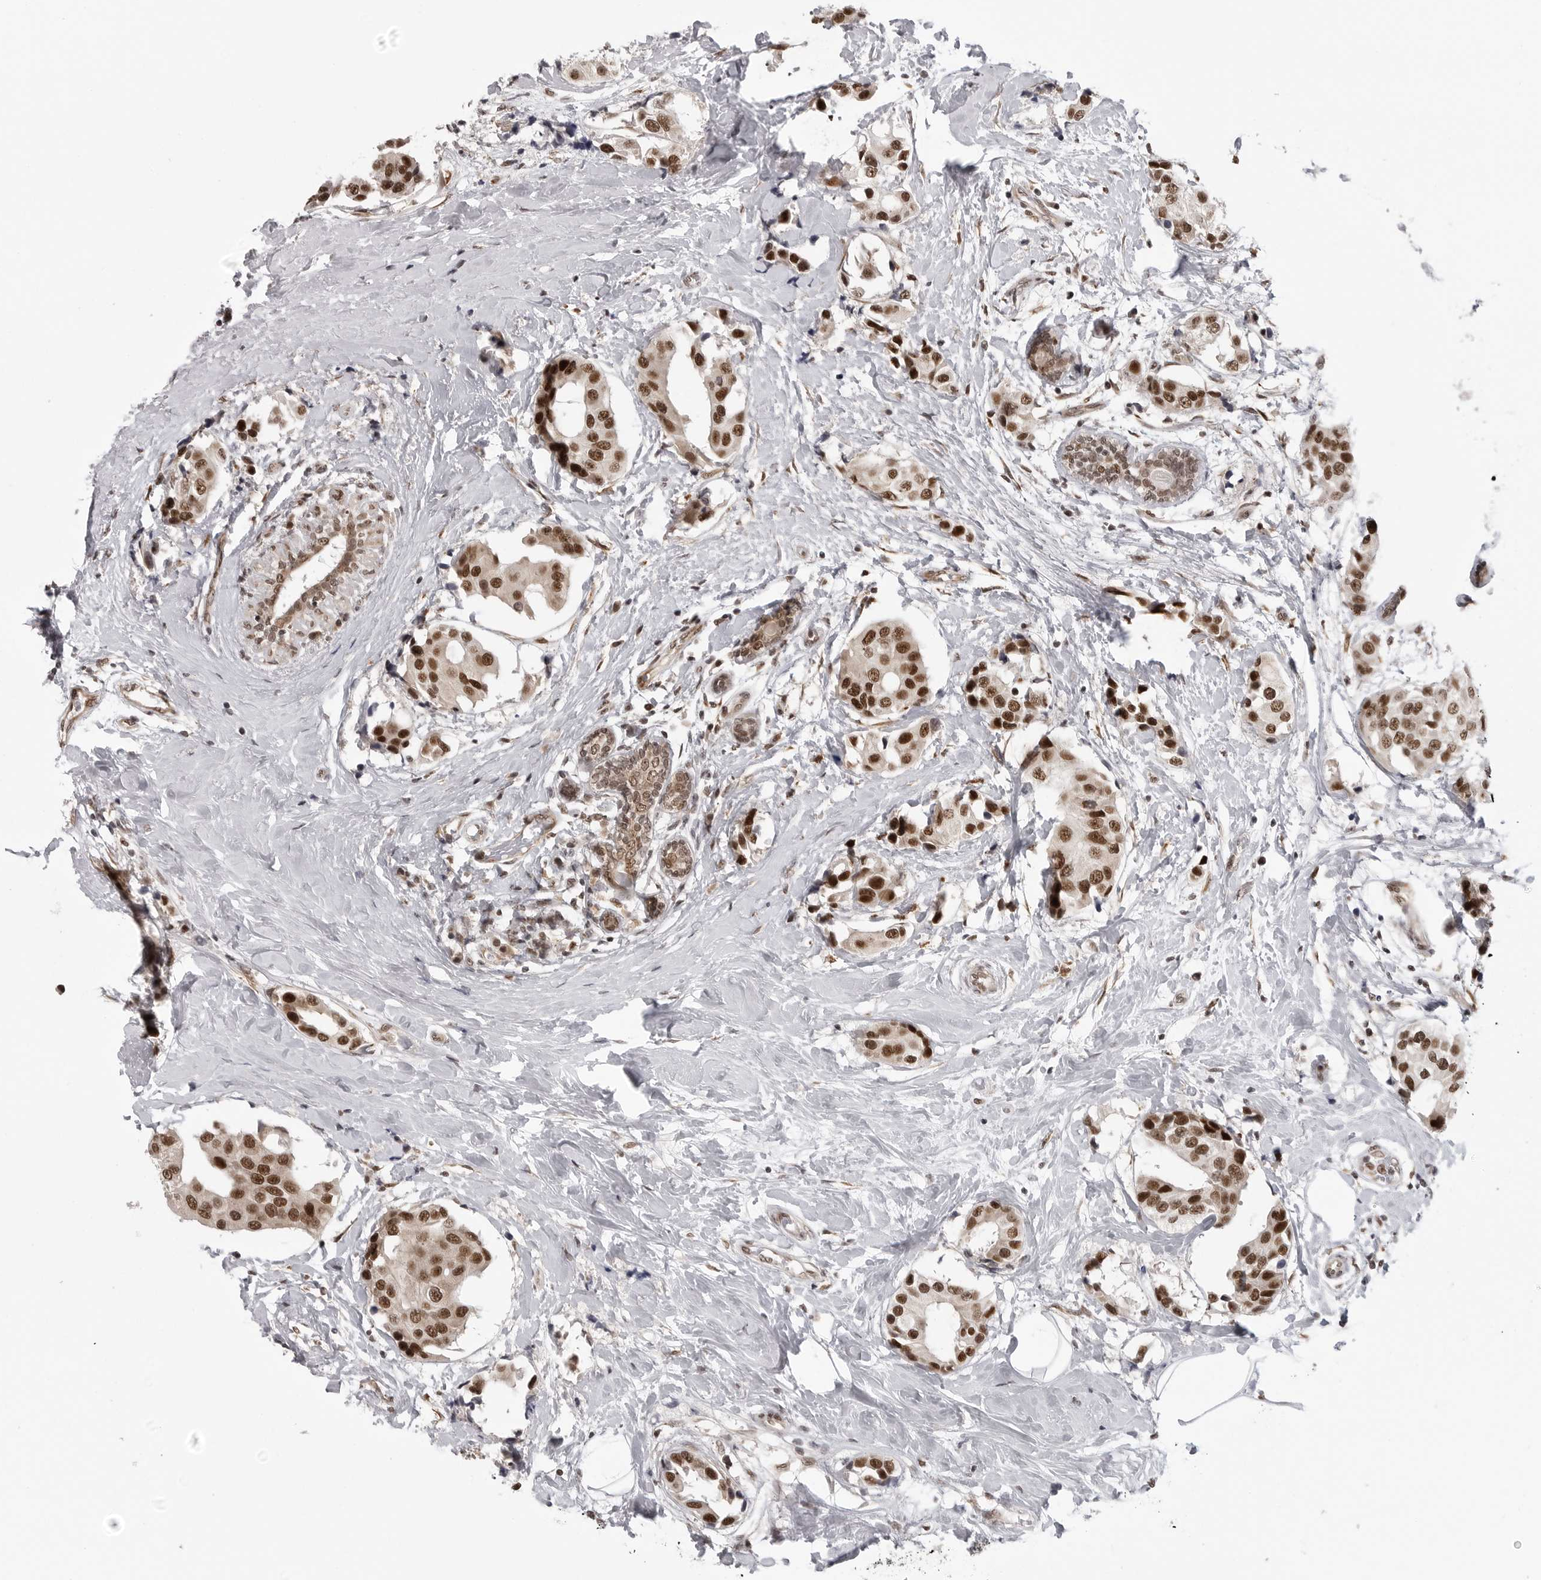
{"staining": {"intensity": "strong", "quantity": ">75%", "location": "nuclear"}, "tissue": "breast cancer", "cell_type": "Tumor cells", "image_type": "cancer", "snomed": [{"axis": "morphology", "description": "Normal tissue, NOS"}, {"axis": "morphology", "description": "Duct carcinoma"}, {"axis": "topography", "description": "Breast"}], "caption": "About >75% of tumor cells in human infiltrating ductal carcinoma (breast) display strong nuclear protein positivity as visualized by brown immunohistochemical staining.", "gene": "PRDM10", "patient": {"sex": "female", "age": 39}}